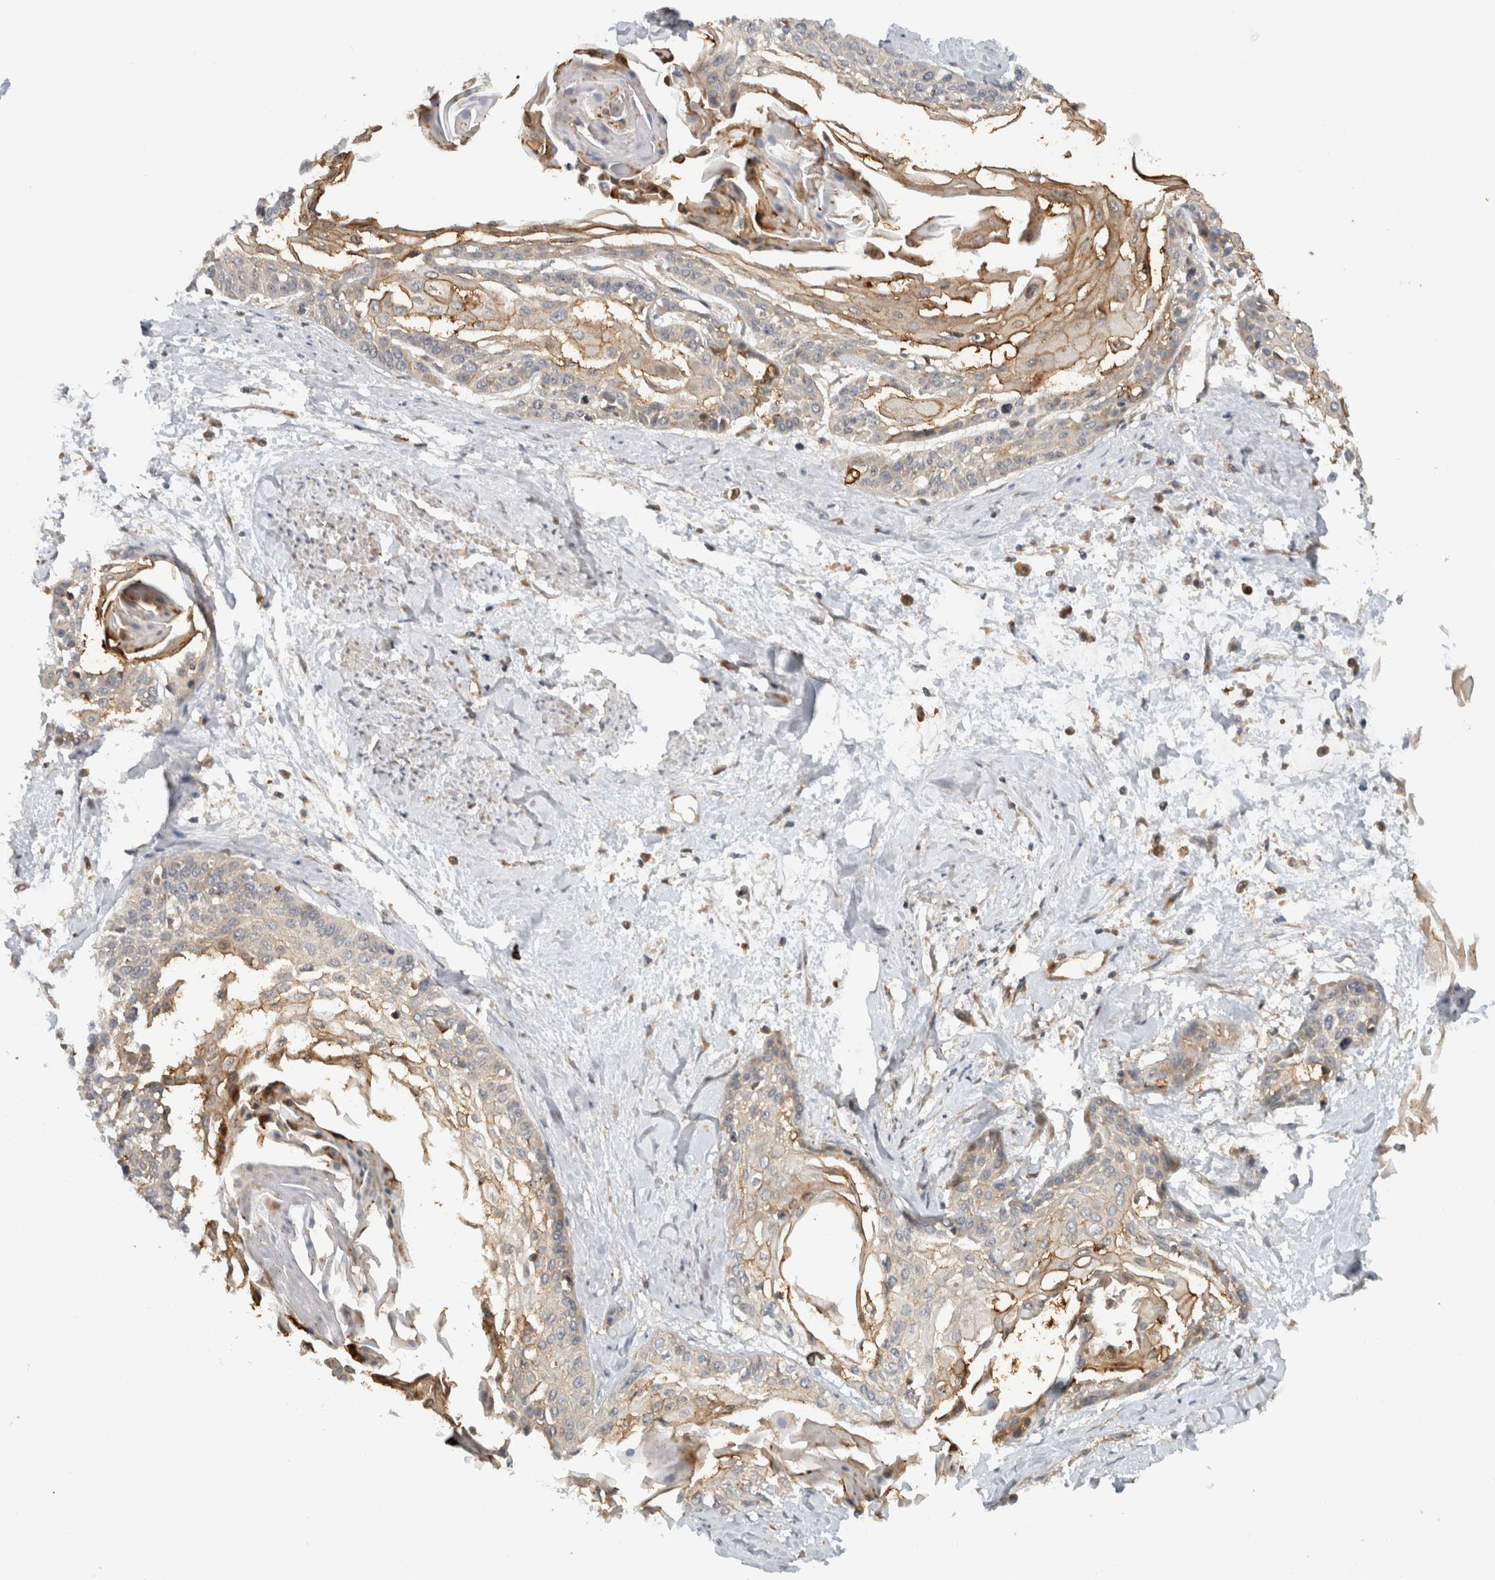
{"staining": {"intensity": "weak", "quantity": "<25%", "location": "cytoplasmic/membranous"}, "tissue": "cervical cancer", "cell_type": "Tumor cells", "image_type": "cancer", "snomed": [{"axis": "morphology", "description": "Squamous cell carcinoma, NOS"}, {"axis": "topography", "description": "Cervix"}], "caption": "The micrograph reveals no staining of tumor cells in cervical cancer (squamous cell carcinoma).", "gene": "WASF2", "patient": {"sex": "female", "age": 57}}